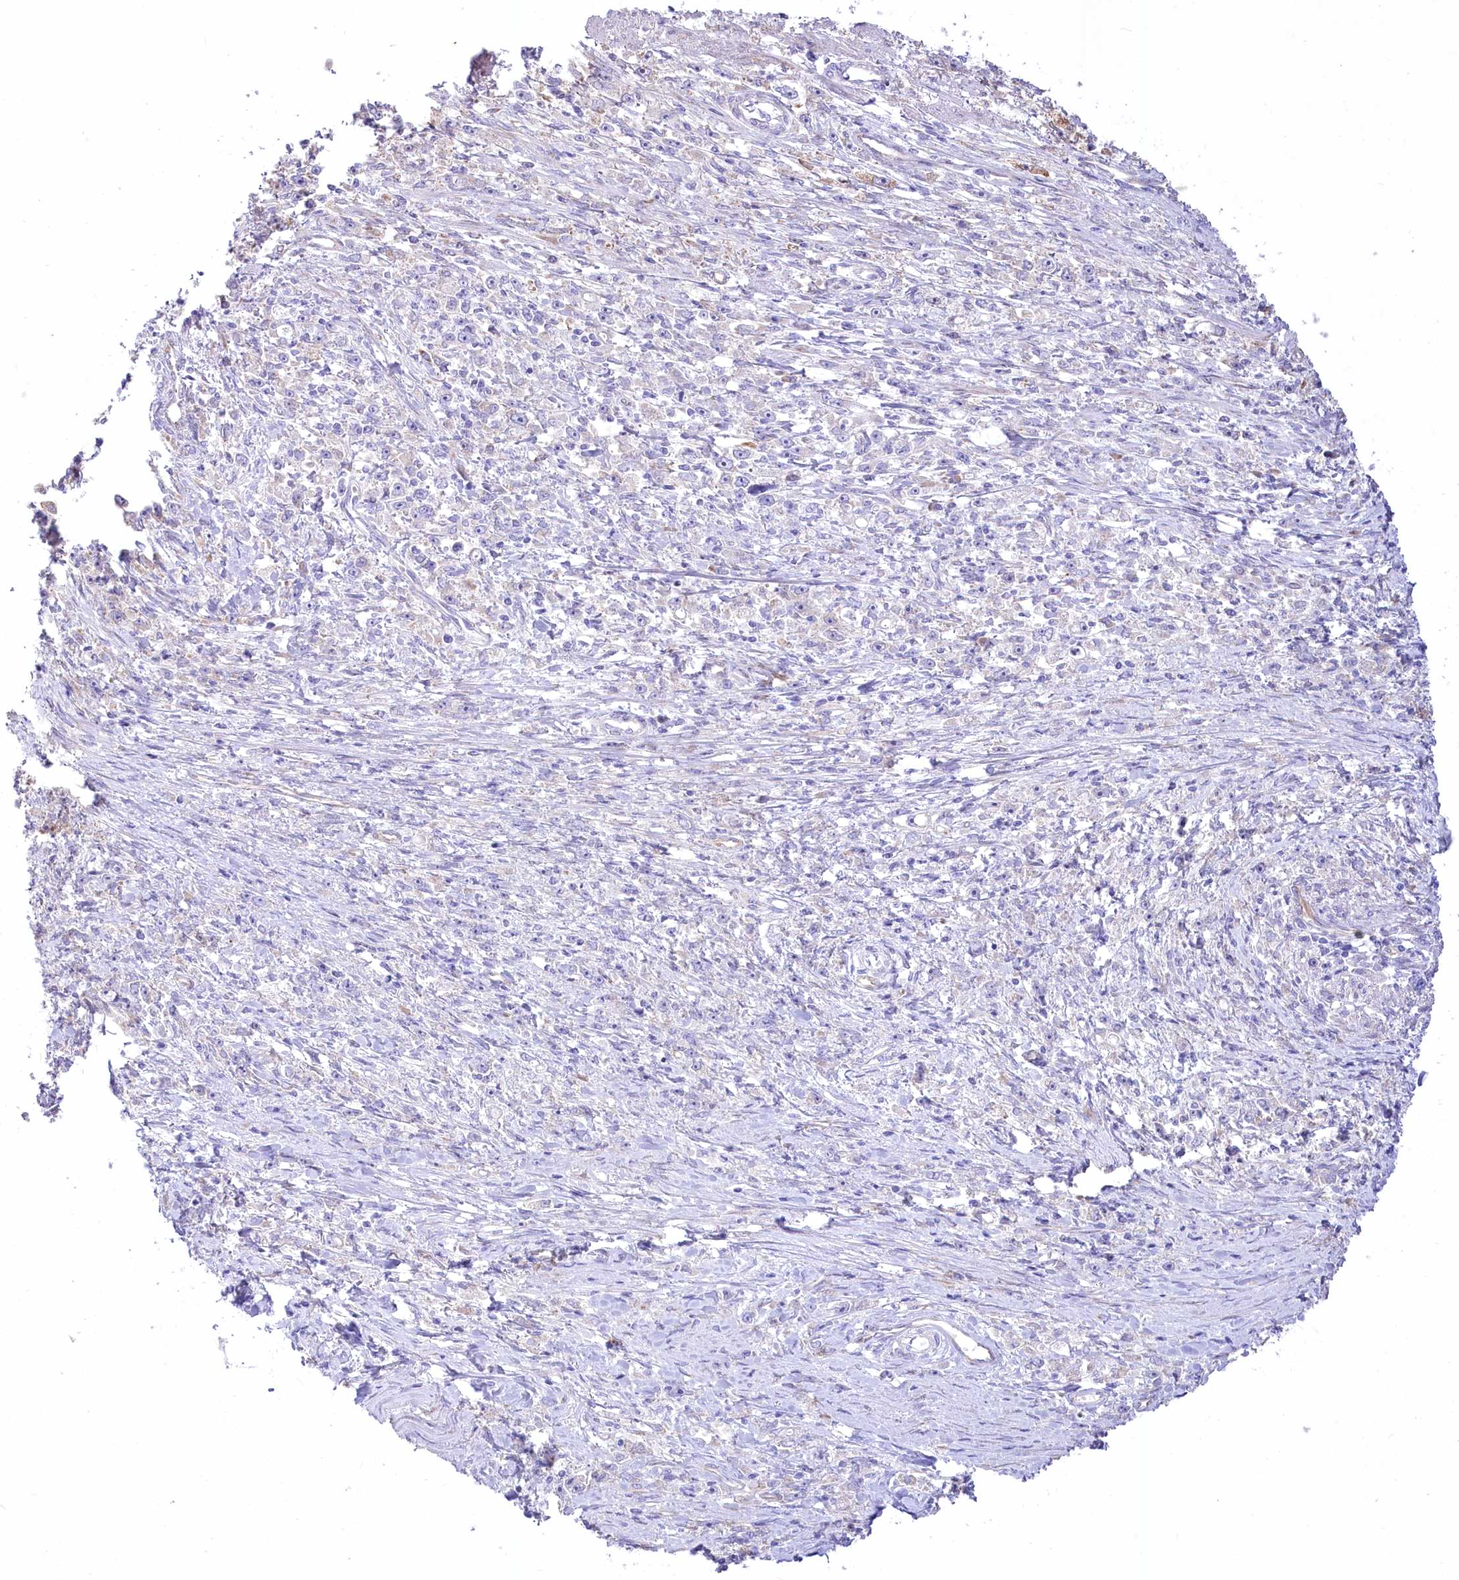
{"staining": {"intensity": "negative", "quantity": "none", "location": "none"}, "tissue": "stomach cancer", "cell_type": "Tumor cells", "image_type": "cancer", "snomed": [{"axis": "morphology", "description": "Adenocarcinoma, NOS"}, {"axis": "topography", "description": "Stomach"}], "caption": "An immunohistochemistry (IHC) histopathology image of stomach cancer is shown. There is no staining in tumor cells of stomach cancer.", "gene": "STT3B", "patient": {"sex": "female", "age": 59}}